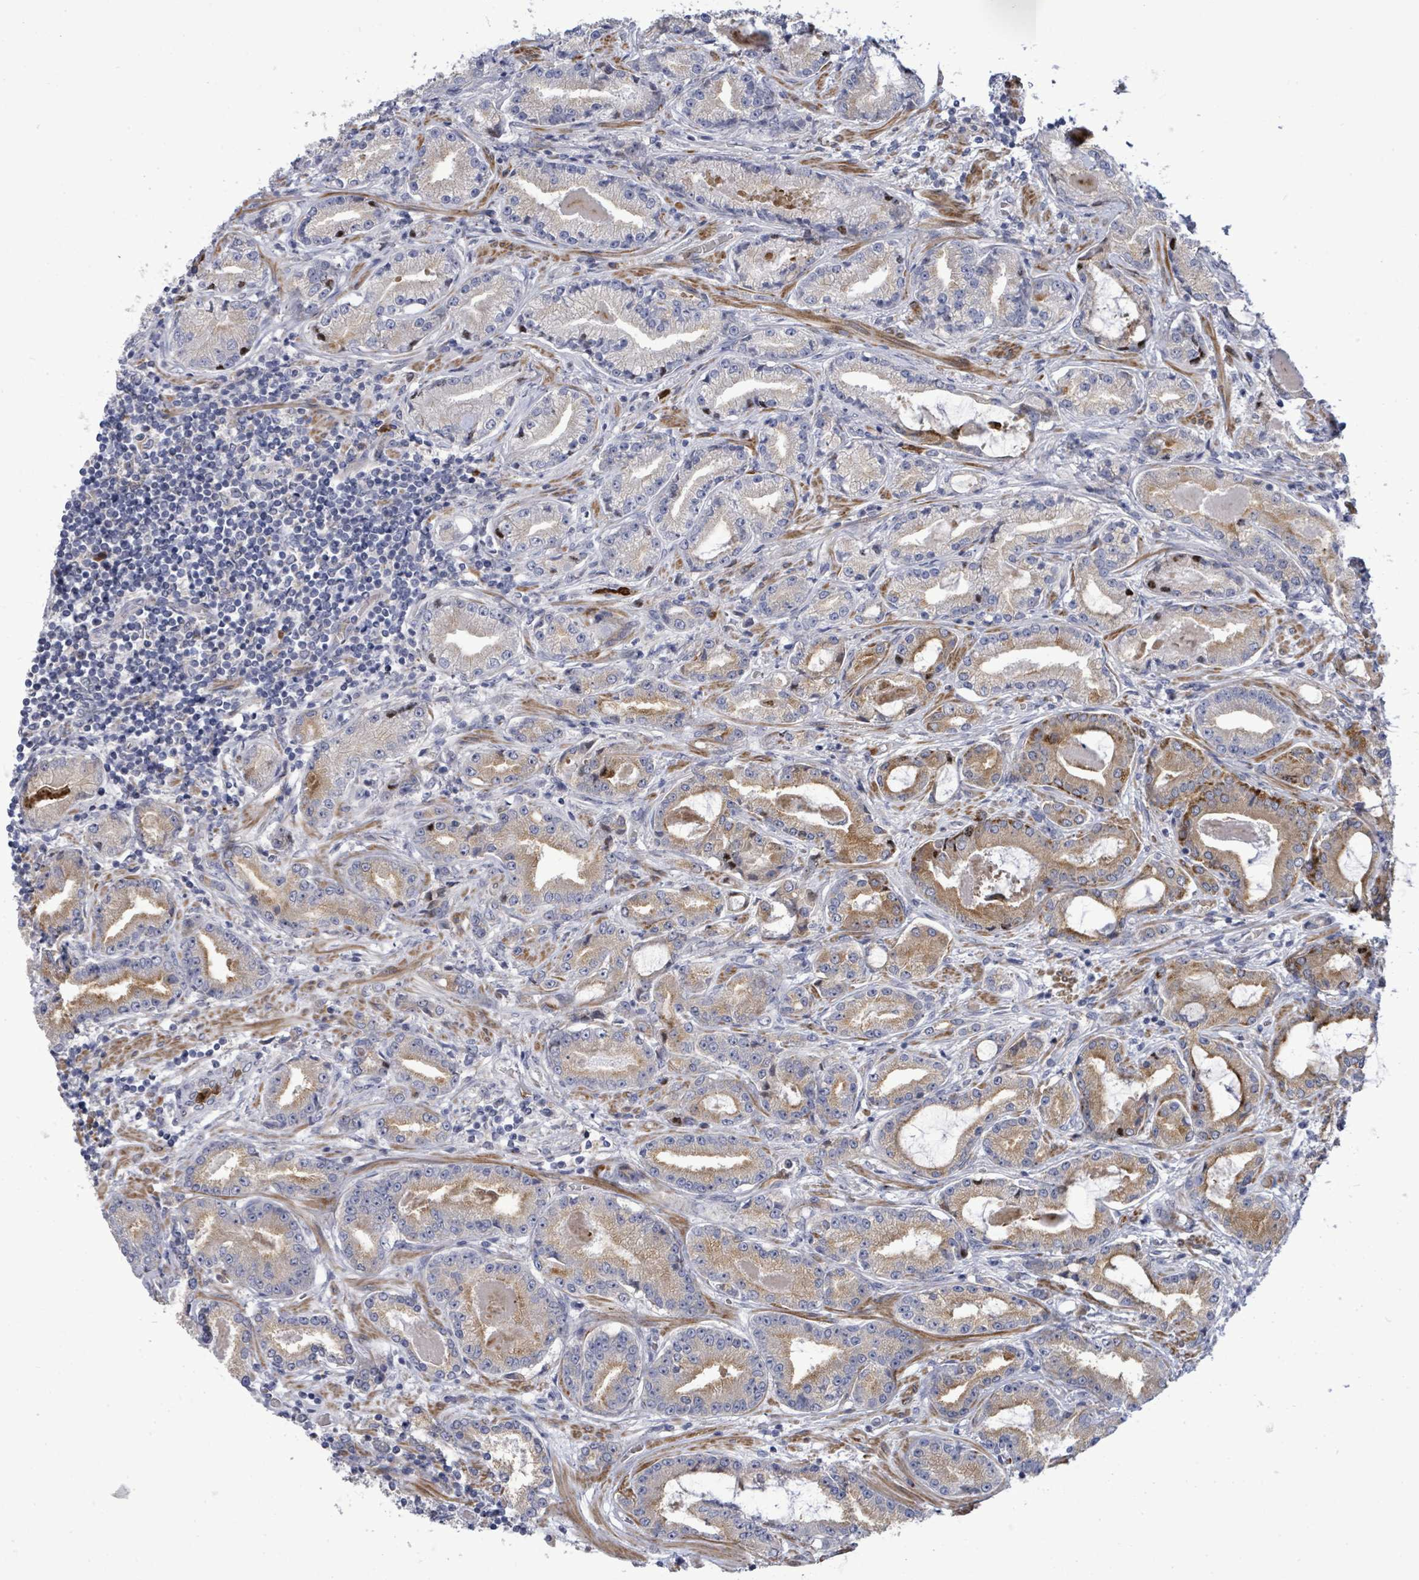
{"staining": {"intensity": "moderate", "quantity": "25%-75%", "location": "cytoplasmic/membranous"}, "tissue": "prostate cancer", "cell_type": "Tumor cells", "image_type": "cancer", "snomed": [{"axis": "morphology", "description": "Adenocarcinoma, High grade"}, {"axis": "topography", "description": "Prostate"}], "caption": "This is an image of IHC staining of prostate cancer, which shows moderate positivity in the cytoplasmic/membranous of tumor cells.", "gene": "SAR1A", "patient": {"sex": "male", "age": 68}}